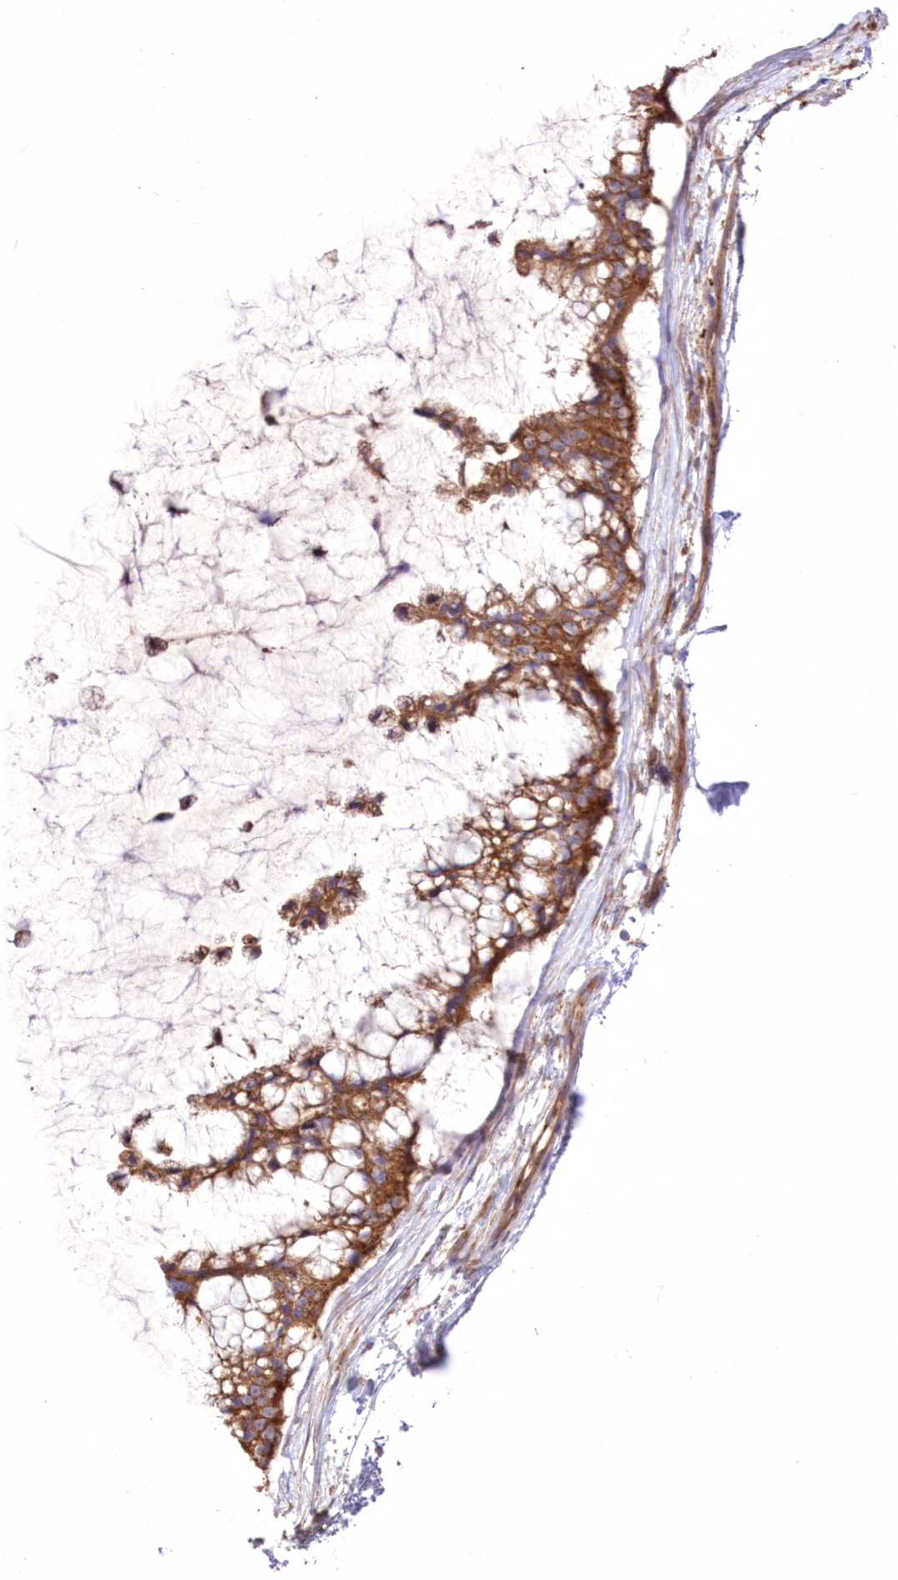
{"staining": {"intensity": "moderate", "quantity": ">75%", "location": "cytoplasmic/membranous"}, "tissue": "ovarian cancer", "cell_type": "Tumor cells", "image_type": "cancer", "snomed": [{"axis": "morphology", "description": "Cystadenocarcinoma, mucinous, NOS"}, {"axis": "topography", "description": "Ovary"}], "caption": "Ovarian mucinous cystadenocarcinoma stained for a protein (brown) reveals moderate cytoplasmic/membranous positive expression in about >75% of tumor cells.", "gene": "FCHO2", "patient": {"sex": "female", "age": 39}}